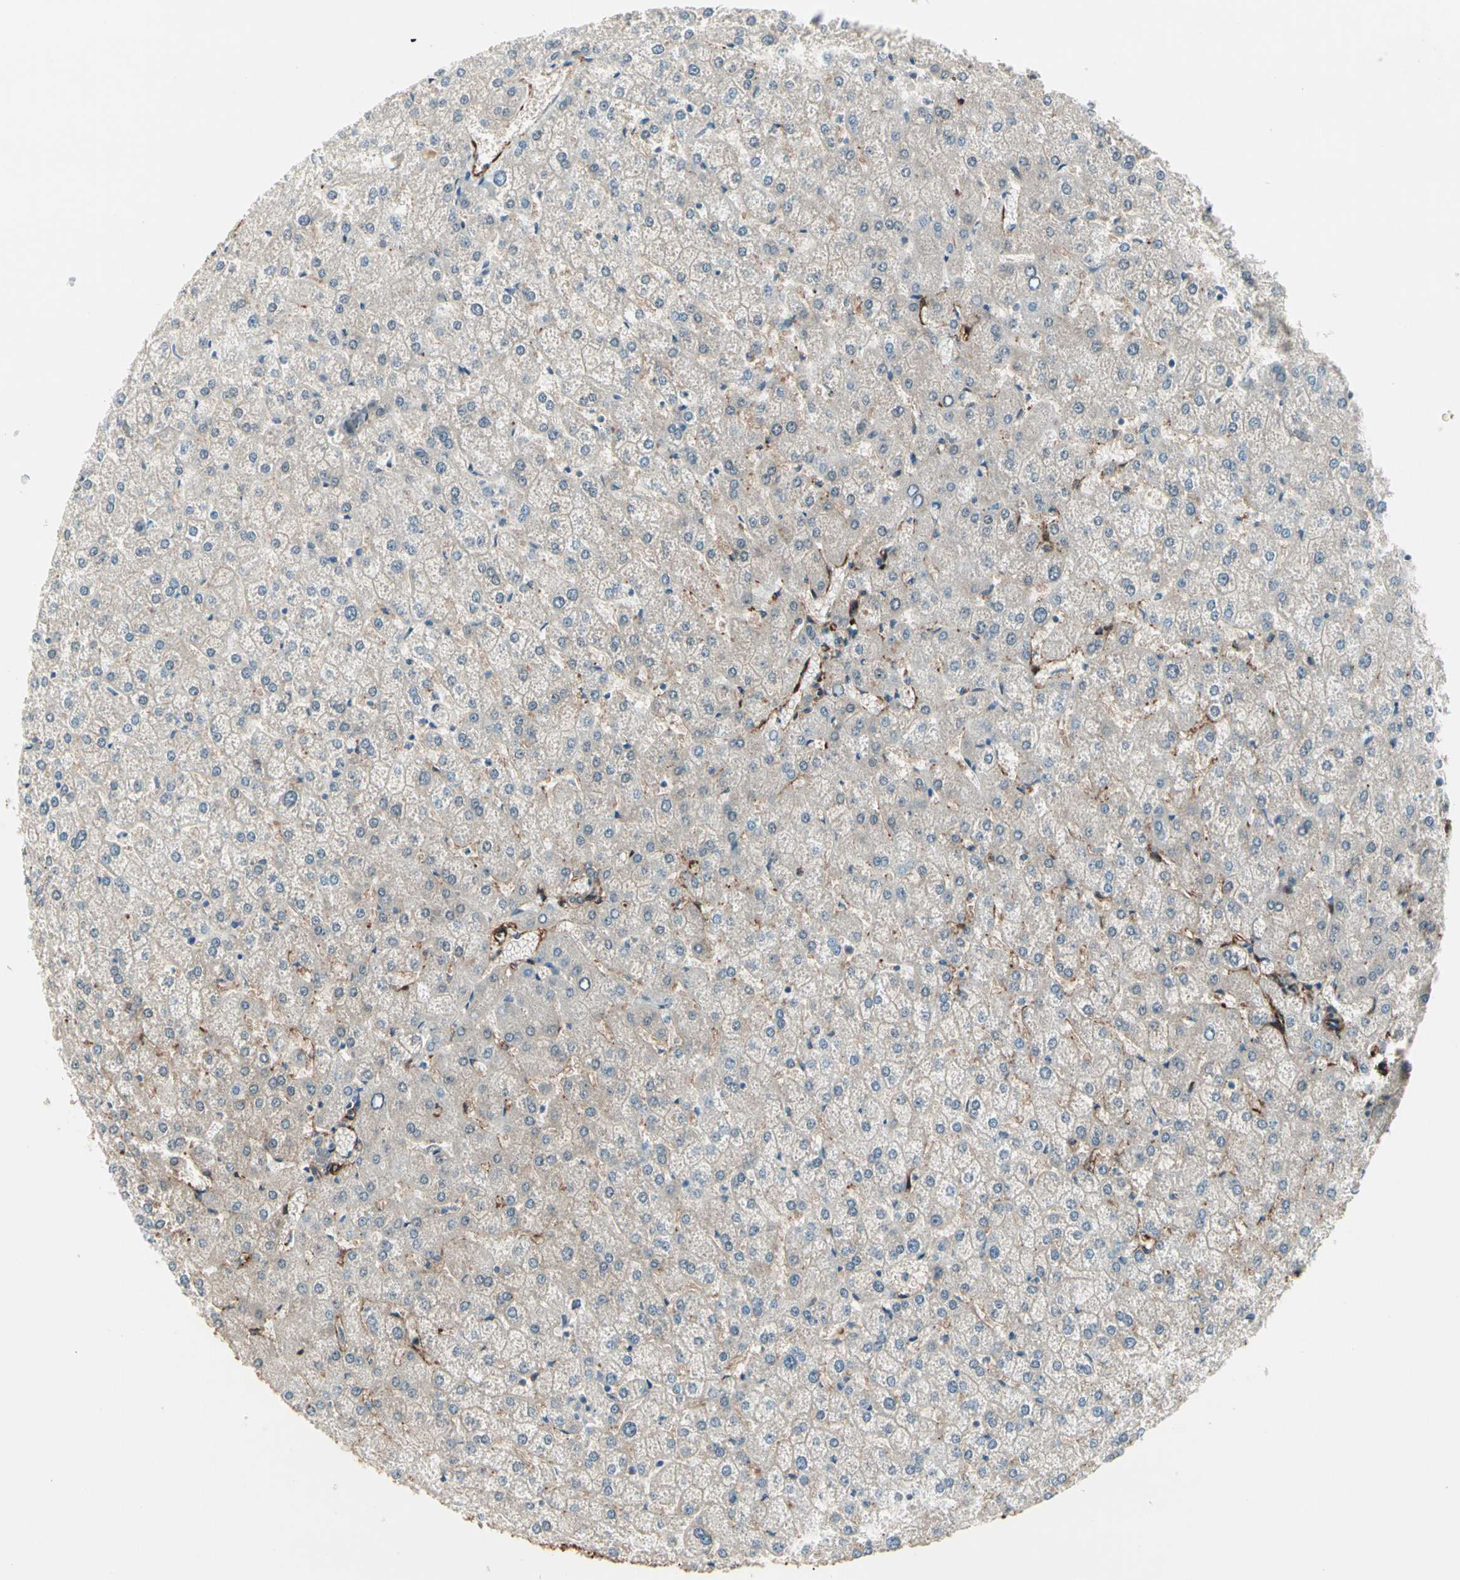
{"staining": {"intensity": "negative", "quantity": "none", "location": "none"}, "tissue": "liver", "cell_type": "Cholangiocytes", "image_type": "normal", "snomed": [{"axis": "morphology", "description": "Normal tissue, NOS"}, {"axis": "topography", "description": "Liver"}], "caption": "An immunohistochemistry photomicrograph of benign liver is shown. There is no staining in cholangiocytes of liver. (DAB (3,3'-diaminobenzidine) immunohistochemistry with hematoxylin counter stain).", "gene": "CALD1", "patient": {"sex": "female", "age": 32}}